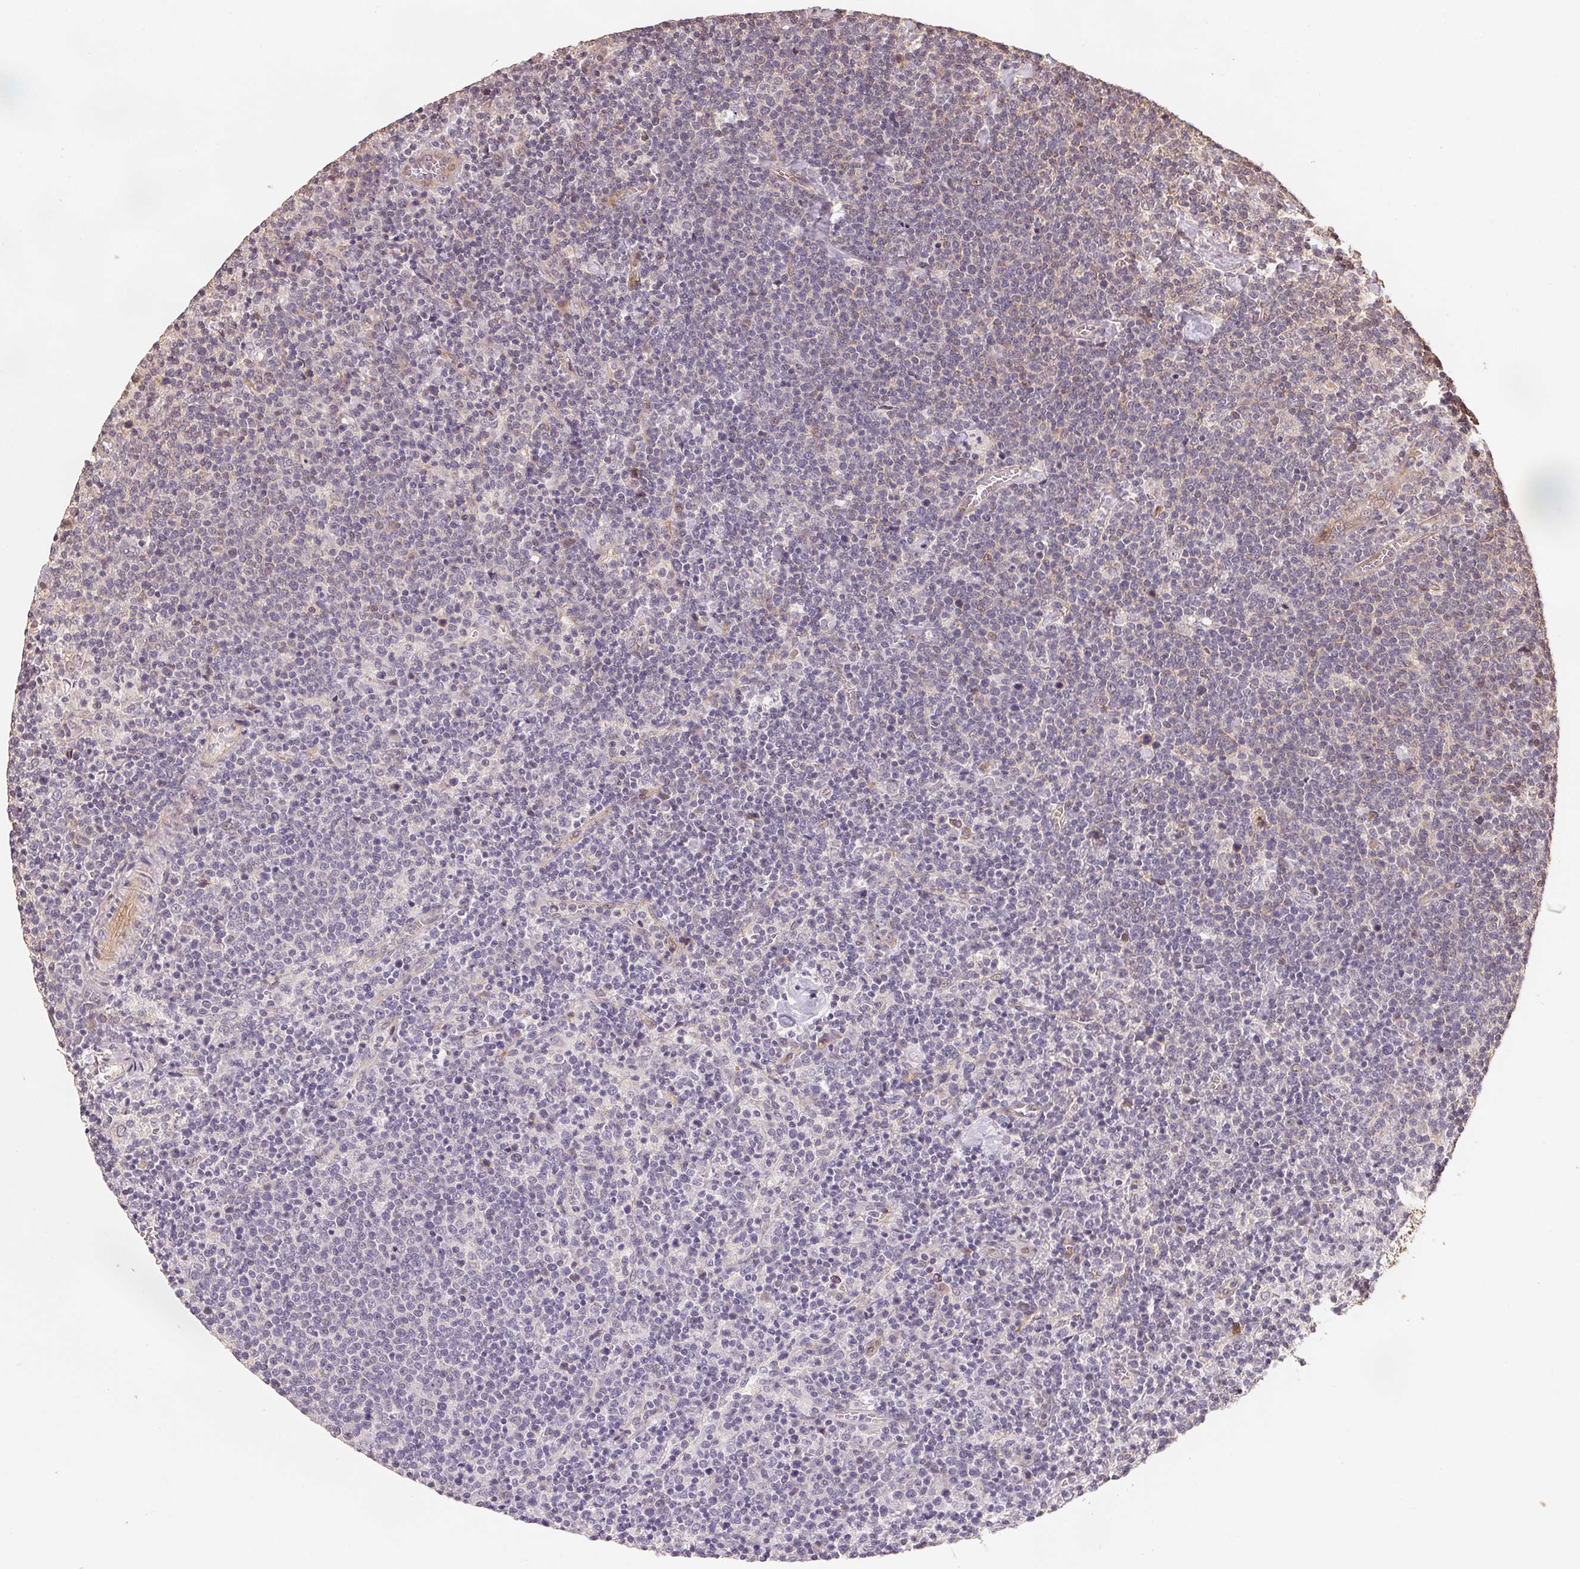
{"staining": {"intensity": "negative", "quantity": "none", "location": "none"}, "tissue": "lymphoma", "cell_type": "Tumor cells", "image_type": "cancer", "snomed": [{"axis": "morphology", "description": "Malignant lymphoma, non-Hodgkin's type, High grade"}, {"axis": "topography", "description": "Lymph node"}], "caption": "Tumor cells are negative for brown protein staining in lymphoma.", "gene": "TMEM222", "patient": {"sex": "male", "age": 61}}